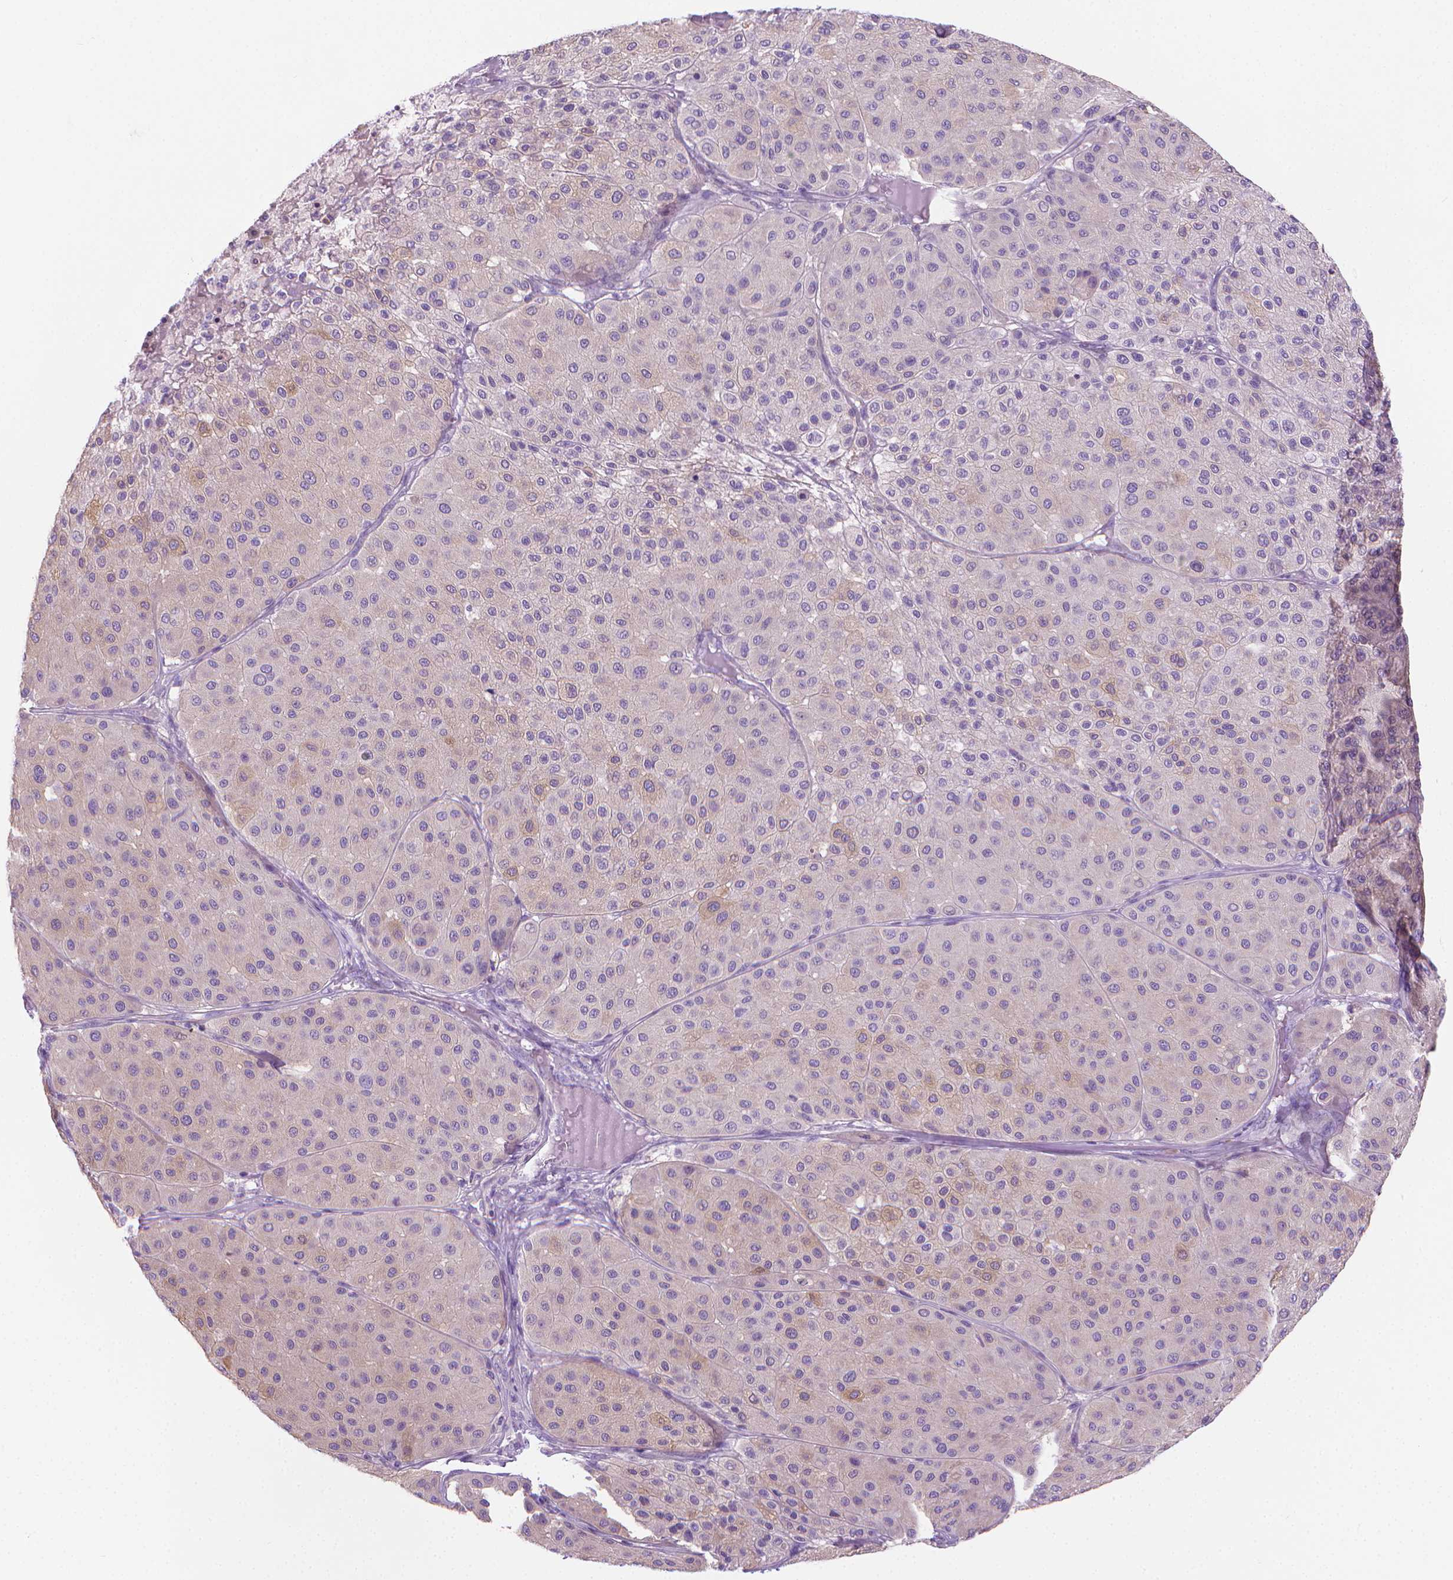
{"staining": {"intensity": "weak", "quantity": "<25%", "location": "cytoplasmic/membranous"}, "tissue": "melanoma", "cell_type": "Tumor cells", "image_type": "cancer", "snomed": [{"axis": "morphology", "description": "Malignant melanoma, Metastatic site"}, {"axis": "topography", "description": "Smooth muscle"}], "caption": "Malignant melanoma (metastatic site) stained for a protein using immunohistochemistry shows no expression tumor cells.", "gene": "FASN", "patient": {"sex": "male", "age": 41}}